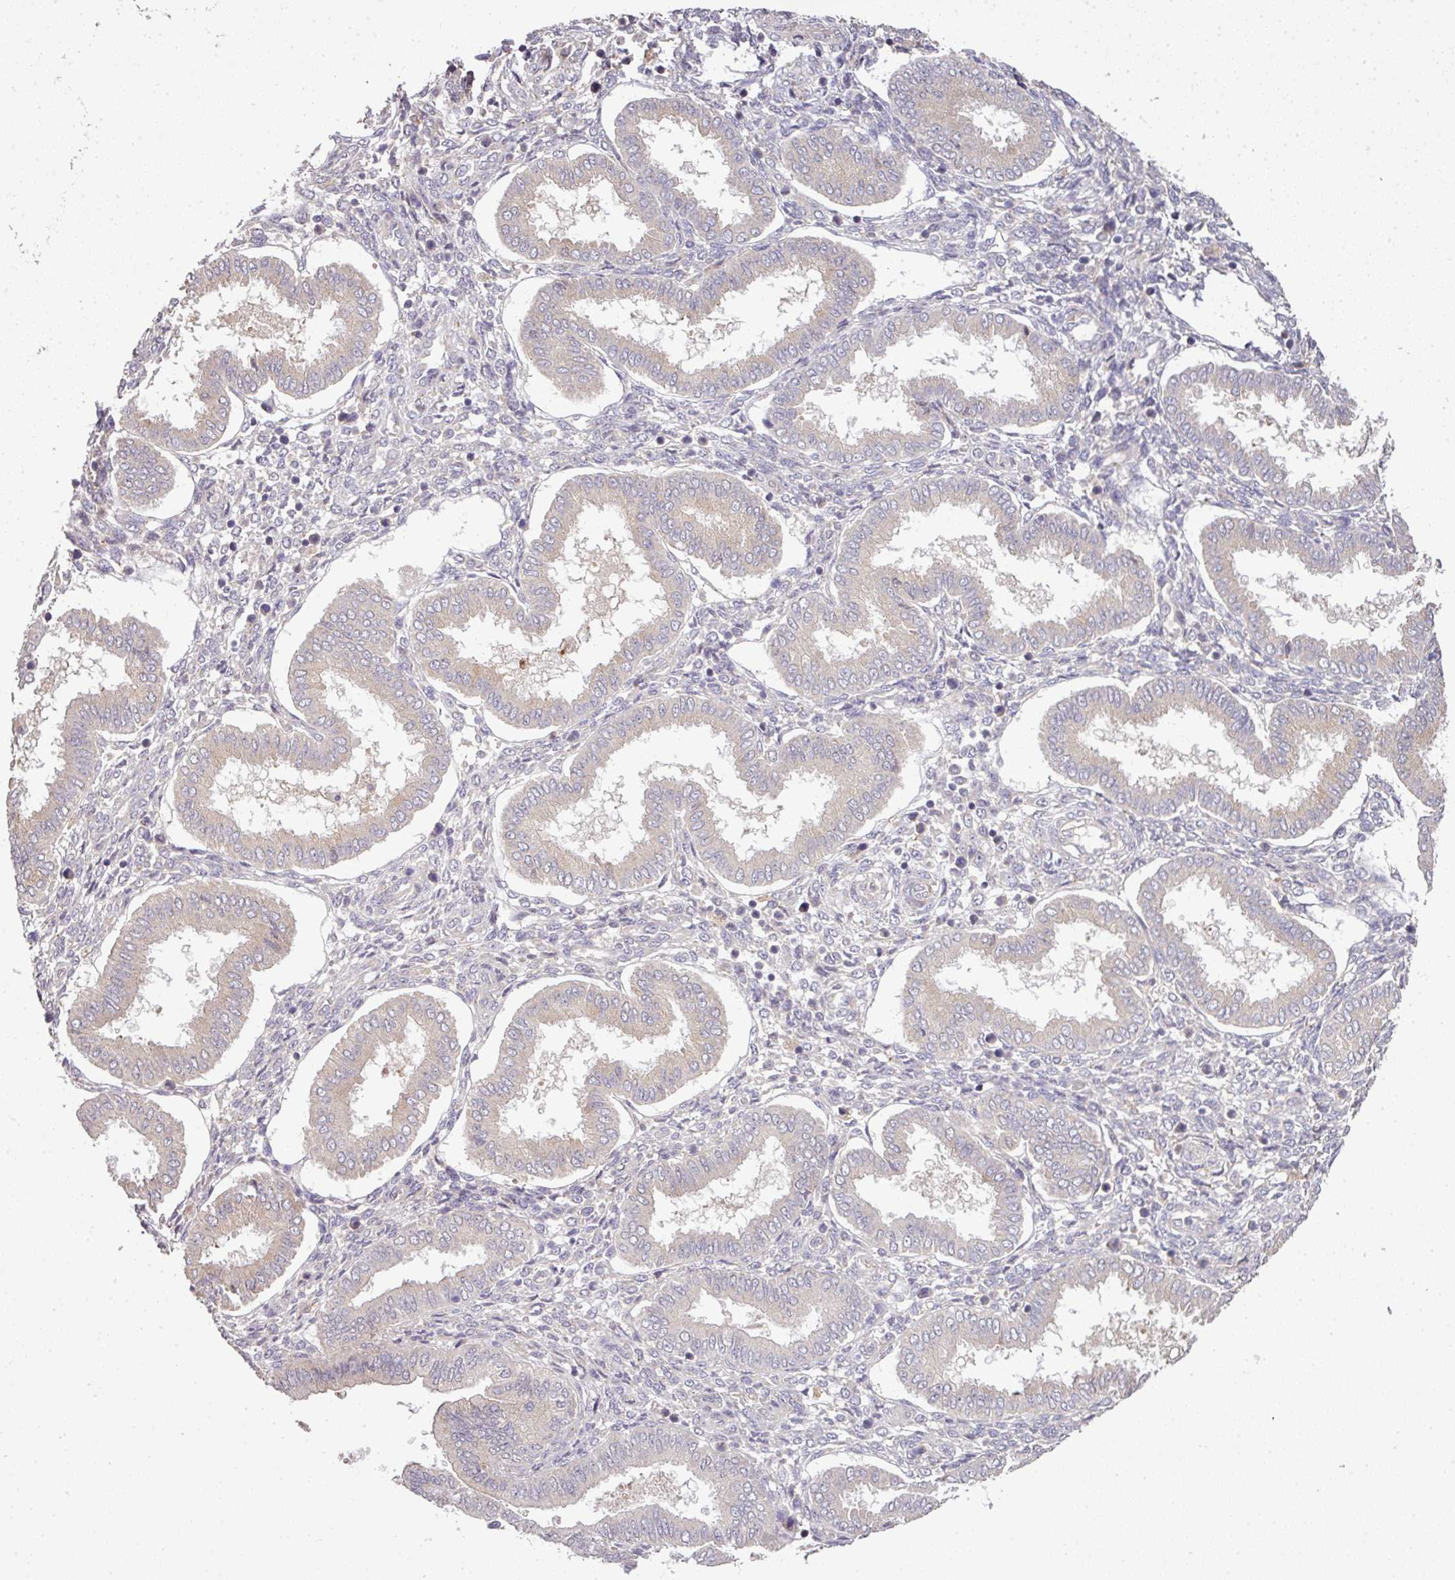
{"staining": {"intensity": "negative", "quantity": "none", "location": "none"}, "tissue": "endometrium", "cell_type": "Cells in endometrial stroma", "image_type": "normal", "snomed": [{"axis": "morphology", "description": "Normal tissue, NOS"}, {"axis": "topography", "description": "Endometrium"}], "caption": "Immunohistochemistry photomicrograph of benign endometrium: human endometrium stained with DAB demonstrates no significant protein expression in cells in endometrial stroma.", "gene": "SPCS3", "patient": {"sex": "female", "age": 24}}